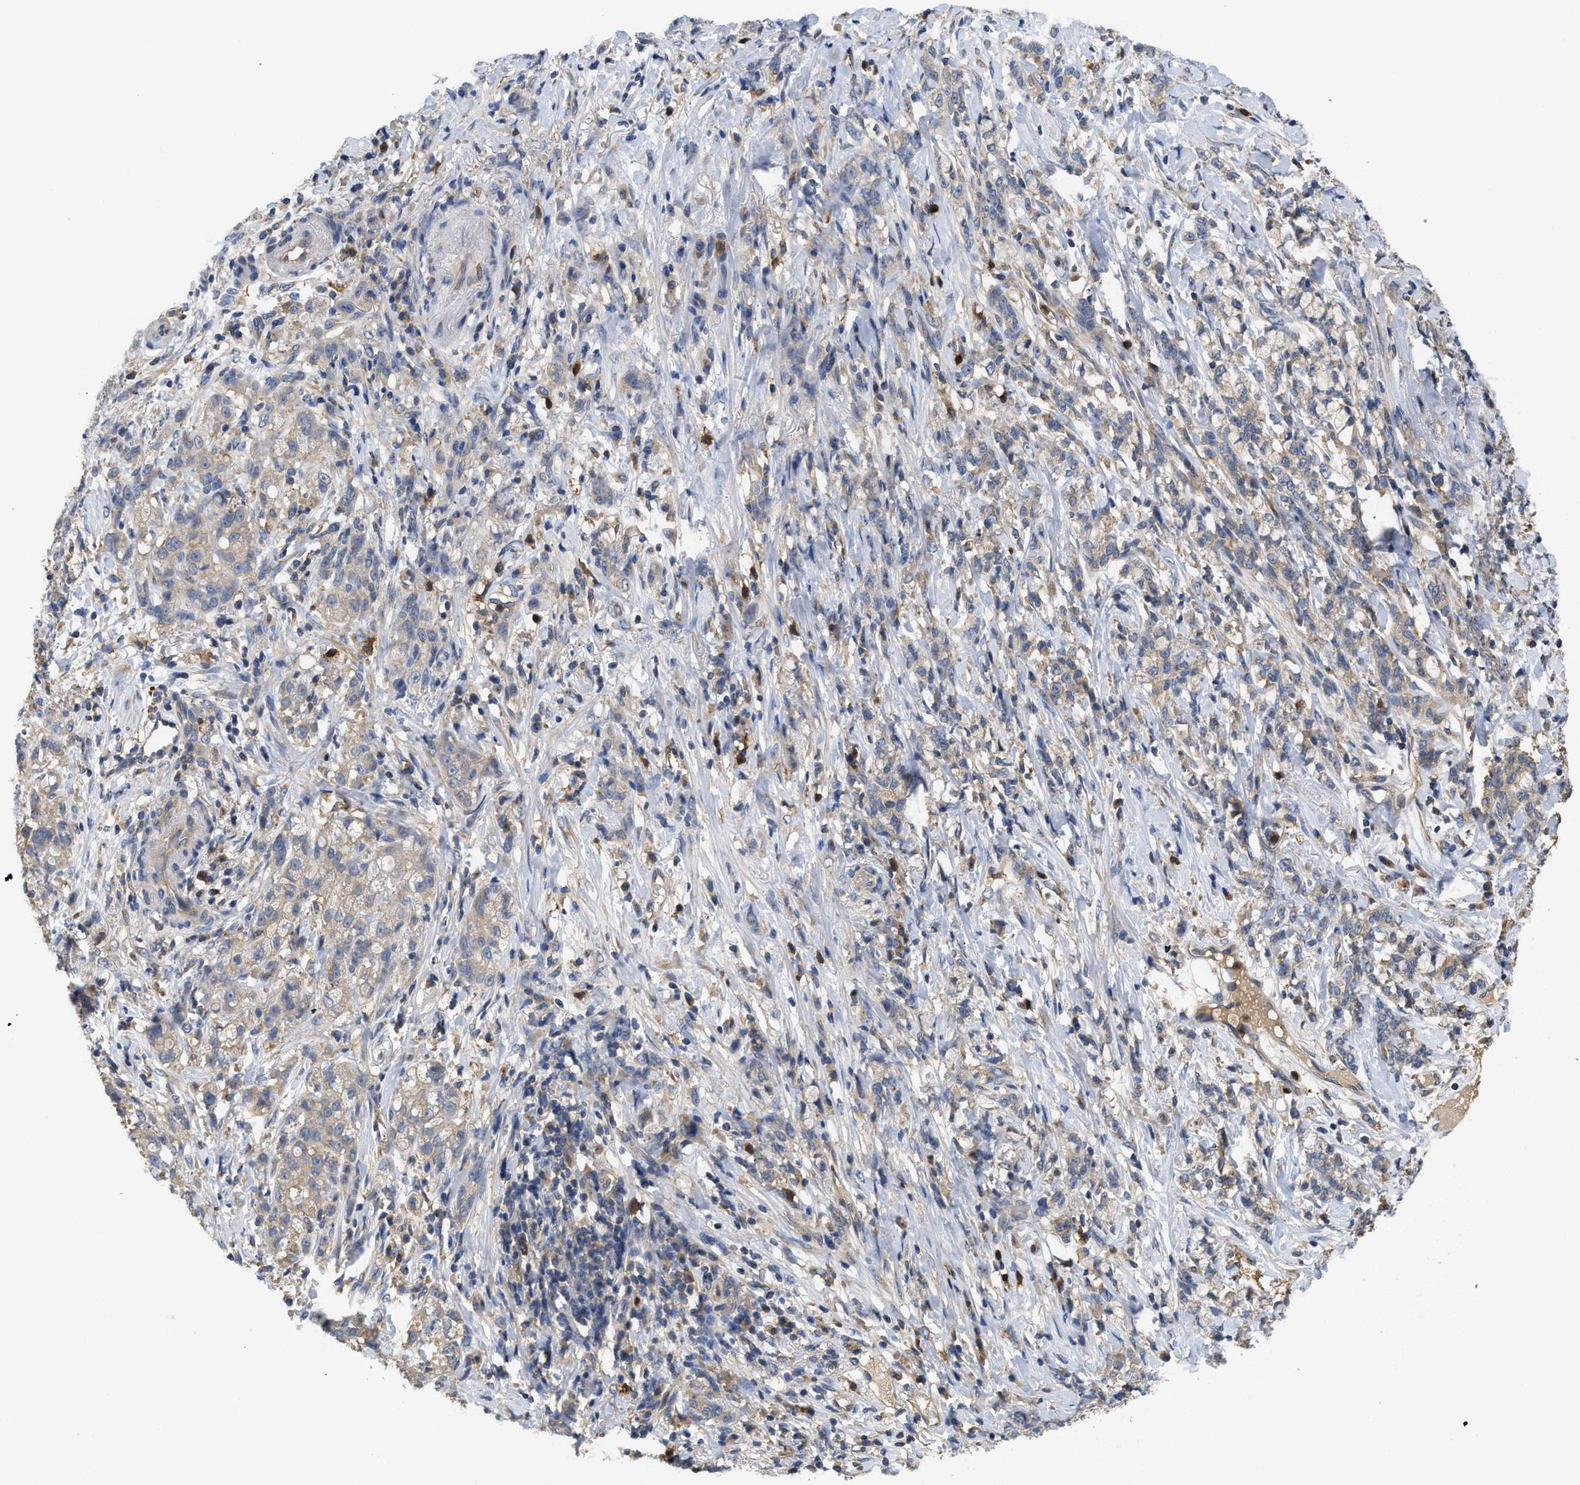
{"staining": {"intensity": "weak", "quantity": "<25%", "location": "cytoplasmic/membranous"}, "tissue": "stomach cancer", "cell_type": "Tumor cells", "image_type": "cancer", "snomed": [{"axis": "morphology", "description": "Adenocarcinoma, NOS"}, {"axis": "topography", "description": "Stomach, lower"}], "caption": "Tumor cells are negative for brown protein staining in adenocarcinoma (stomach). (DAB (3,3'-diaminobenzidine) immunohistochemistry (IHC), high magnification).", "gene": "RNF216", "patient": {"sex": "male", "age": 88}}